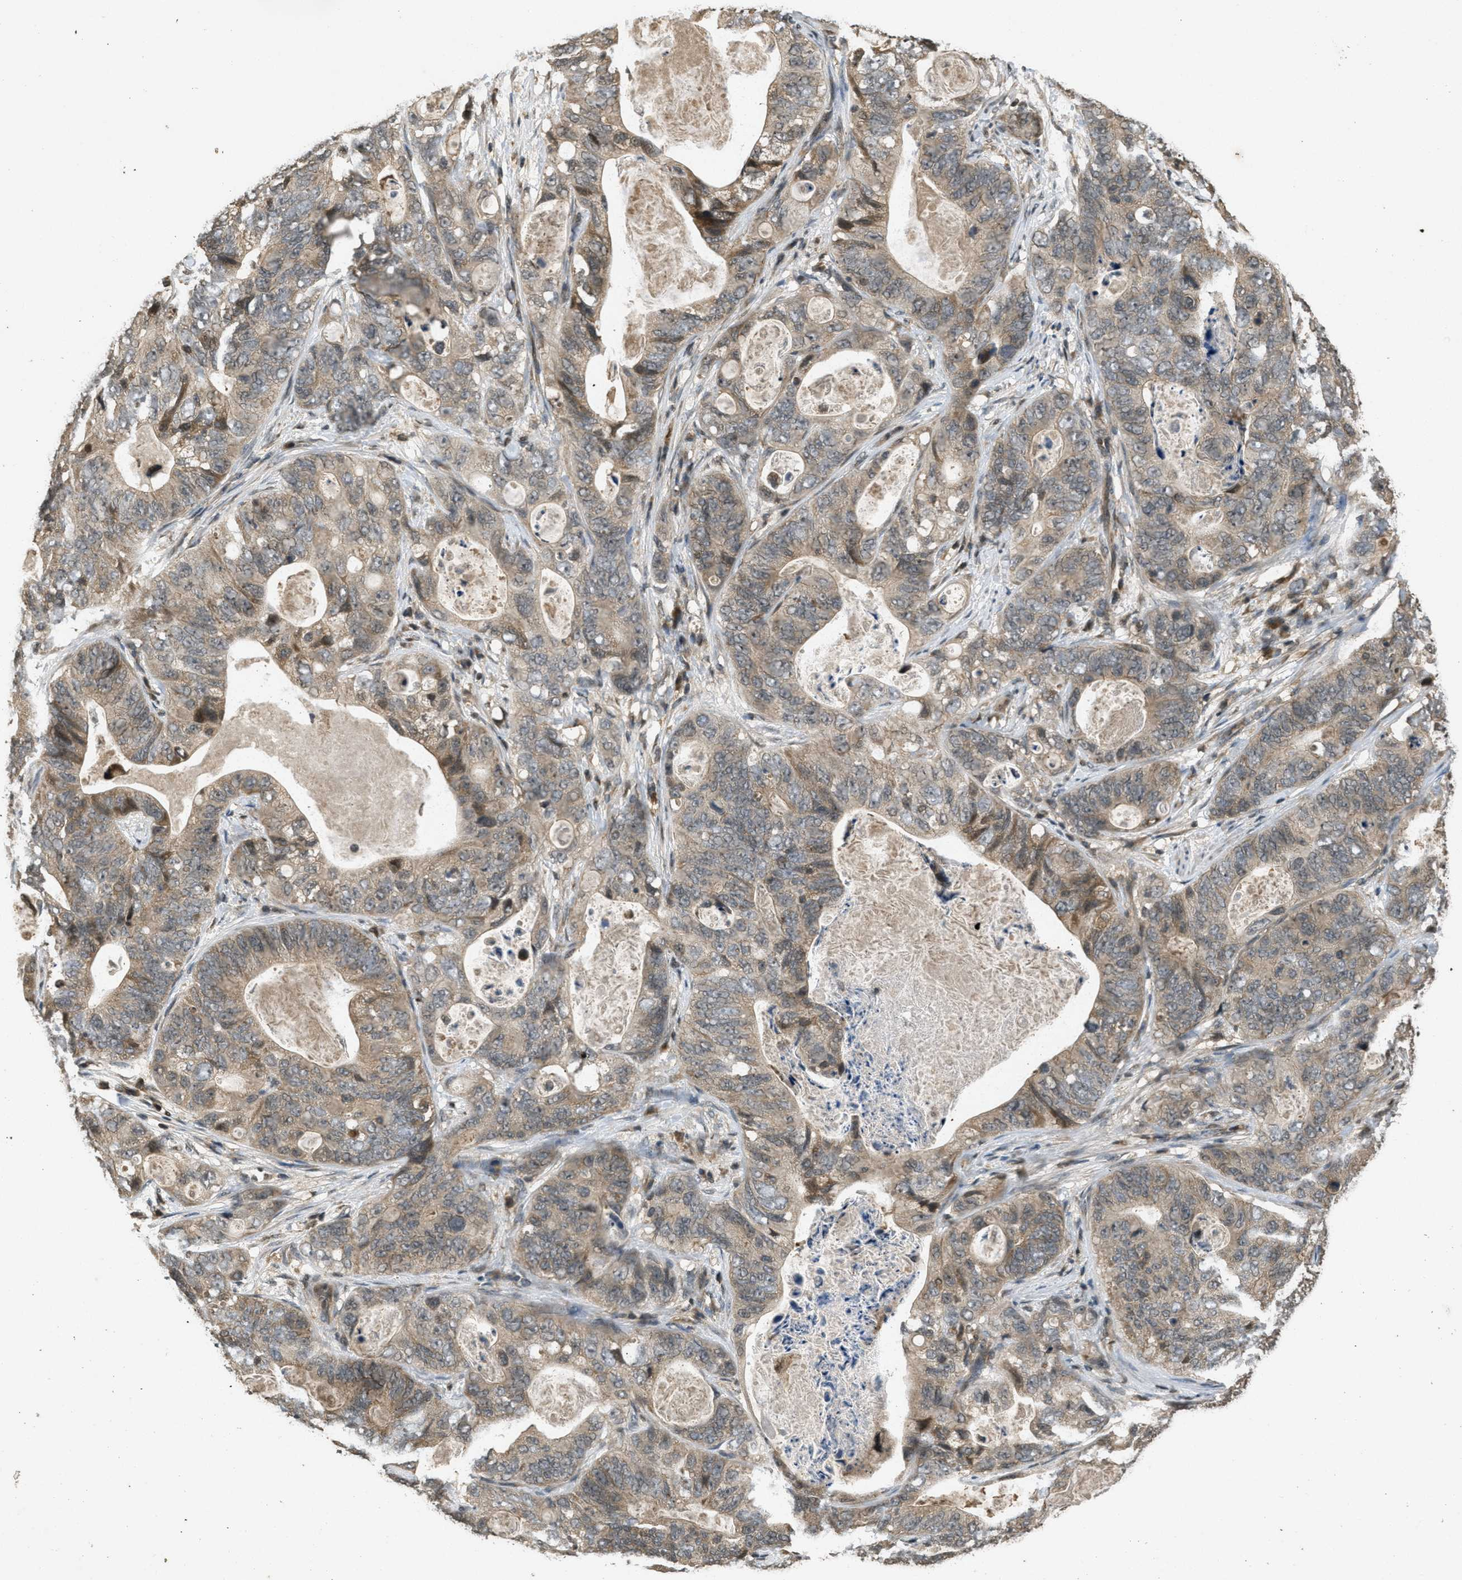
{"staining": {"intensity": "moderate", "quantity": ">75%", "location": "cytoplasmic/membranous"}, "tissue": "stomach cancer", "cell_type": "Tumor cells", "image_type": "cancer", "snomed": [{"axis": "morphology", "description": "Adenocarcinoma, NOS"}, {"axis": "topography", "description": "Stomach"}], "caption": "This is an image of IHC staining of stomach cancer, which shows moderate expression in the cytoplasmic/membranous of tumor cells.", "gene": "ATG7", "patient": {"sex": "female", "age": 89}}